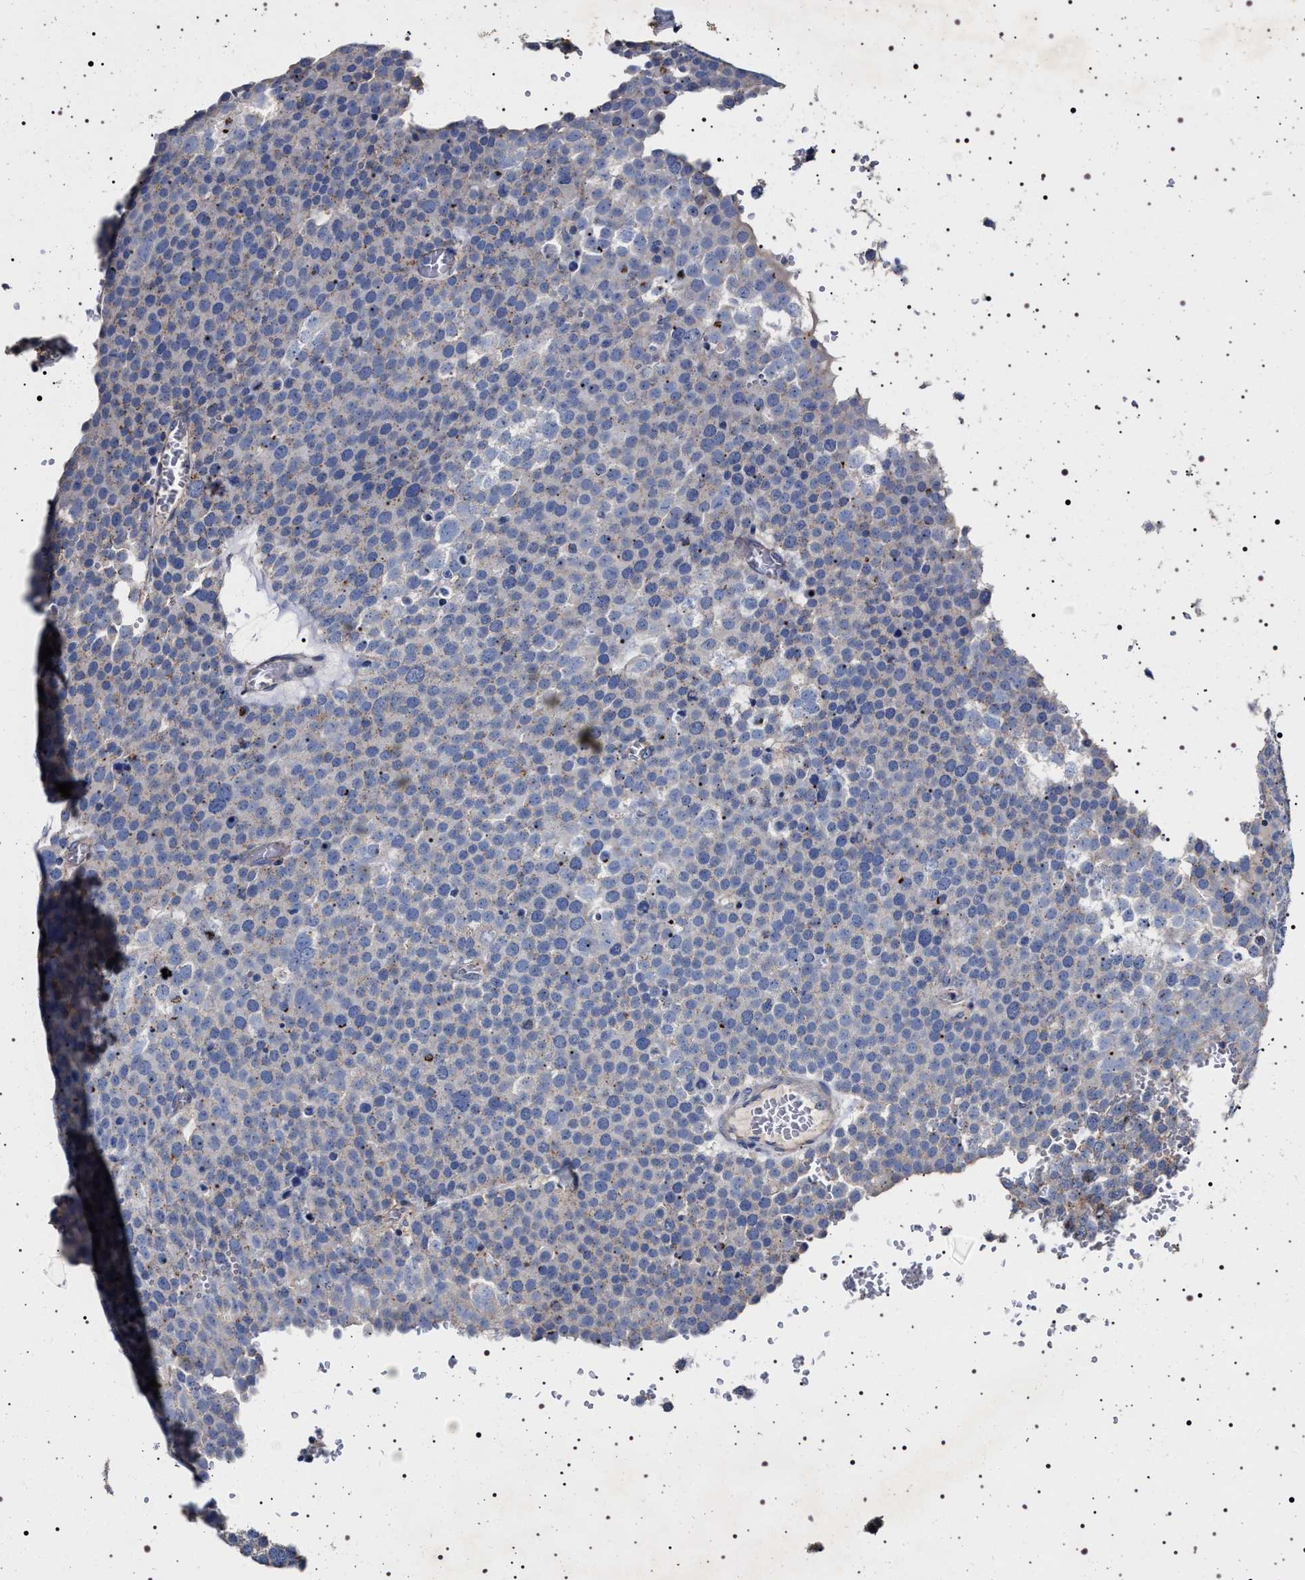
{"staining": {"intensity": "negative", "quantity": "none", "location": "none"}, "tissue": "testis cancer", "cell_type": "Tumor cells", "image_type": "cancer", "snomed": [{"axis": "morphology", "description": "Seminoma, NOS"}, {"axis": "topography", "description": "Testis"}], "caption": "Immunohistochemical staining of human testis cancer (seminoma) demonstrates no significant positivity in tumor cells.", "gene": "NAALADL2", "patient": {"sex": "male", "age": 71}}